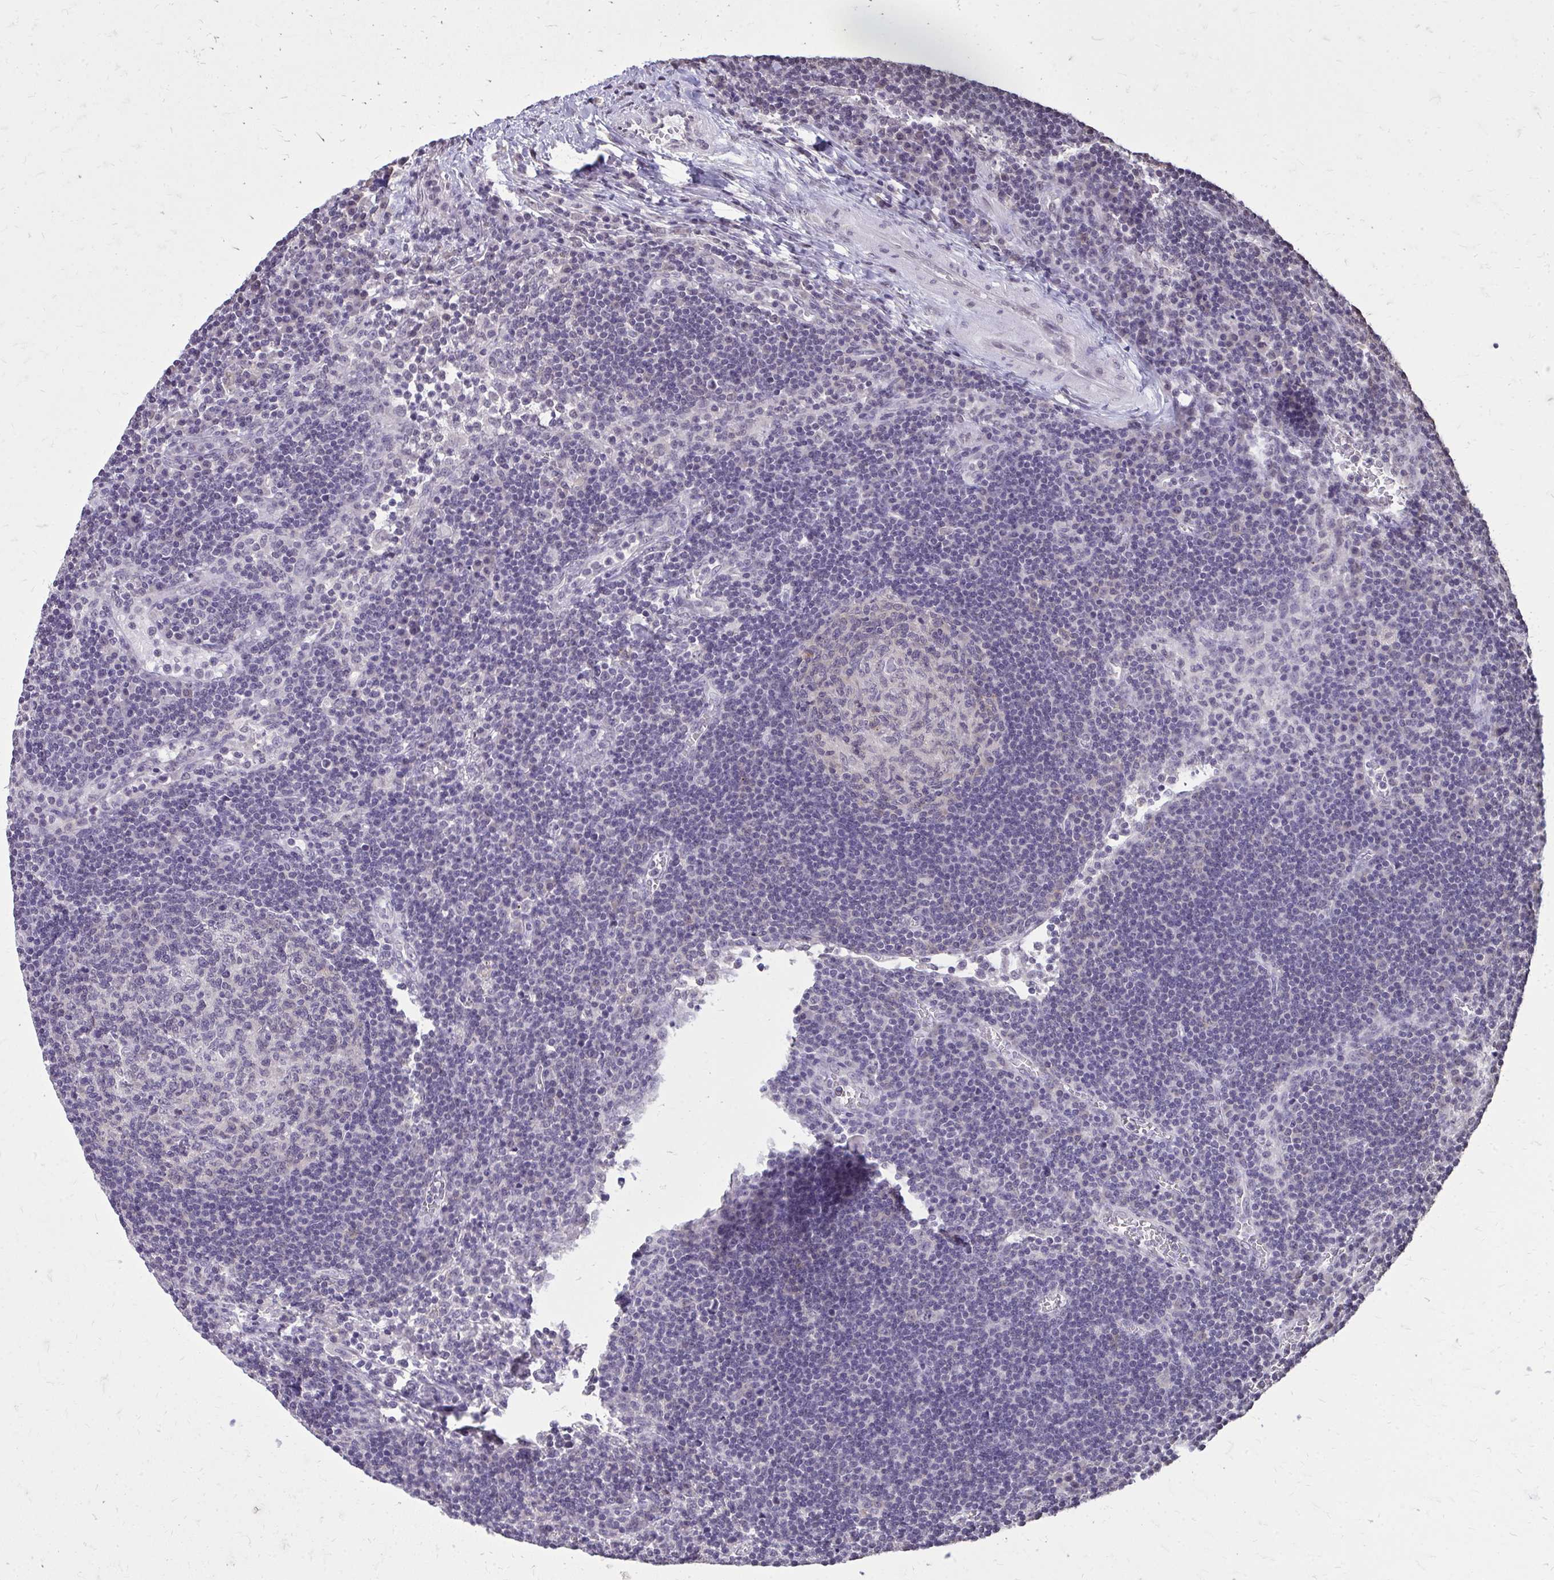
{"staining": {"intensity": "negative", "quantity": "none", "location": "none"}, "tissue": "lymph node", "cell_type": "Germinal center cells", "image_type": "normal", "snomed": [{"axis": "morphology", "description": "Normal tissue, NOS"}, {"axis": "topography", "description": "Lymph node"}], "caption": "IHC histopathology image of normal lymph node stained for a protein (brown), which shows no staining in germinal center cells.", "gene": "AKAP5", "patient": {"sex": "male", "age": 67}}